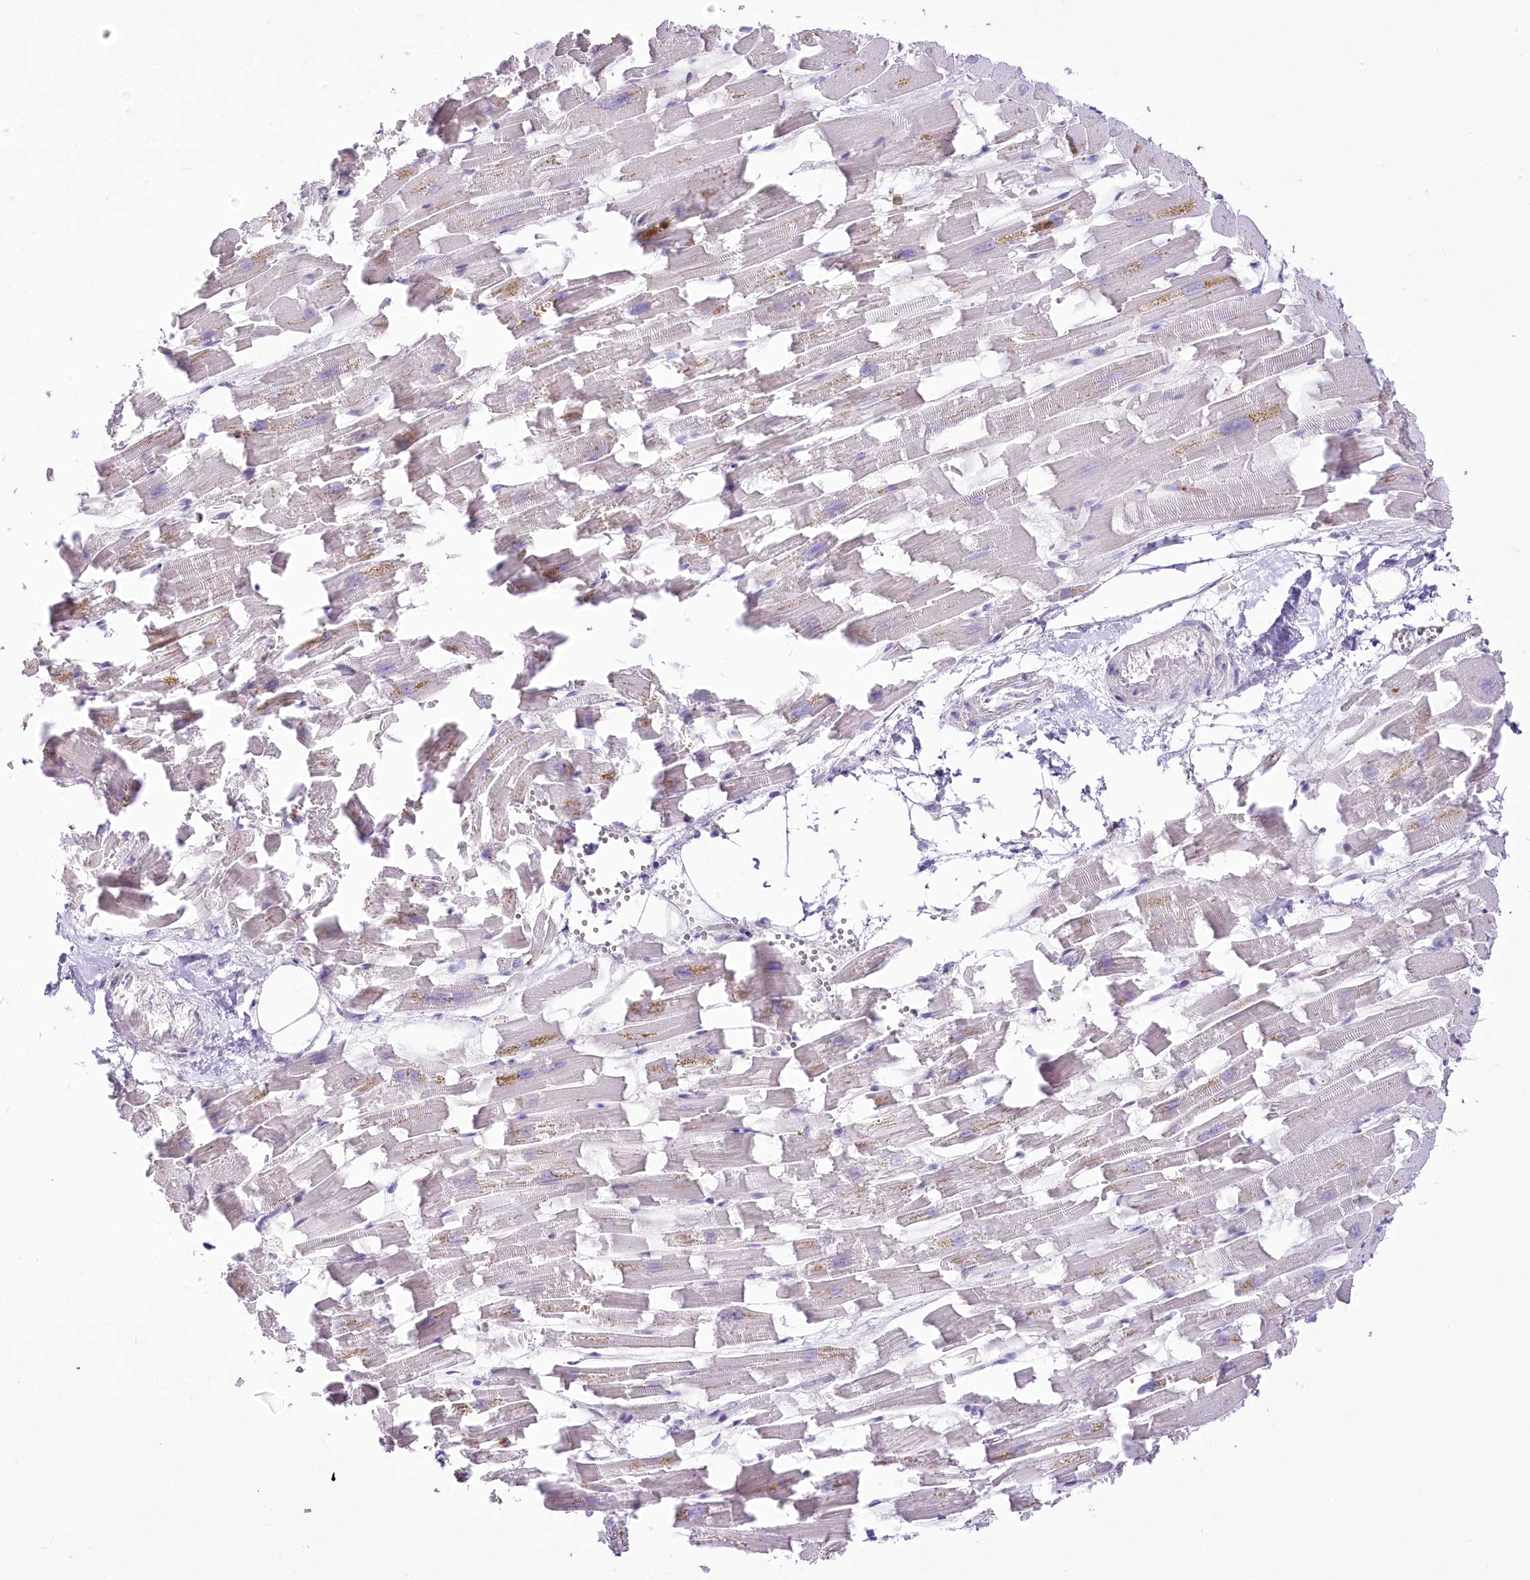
{"staining": {"intensity": "negative", "quantity": "none", "location": "none"}, "tissue": "heart muscle", "cell_type": "Cardiomyocytes", "image_type": "normal", "snomed": [{"axis": "morphology", "description": "Normal tissue, NOS"}, {"axis": "topography", "description": "Heart"}], "caption": "Histopathology image shows no protein expression in cardiomyocytes of normal heart muscle.", "gene": "DPYD", "patient": {"sex": "female", "age": 64}}